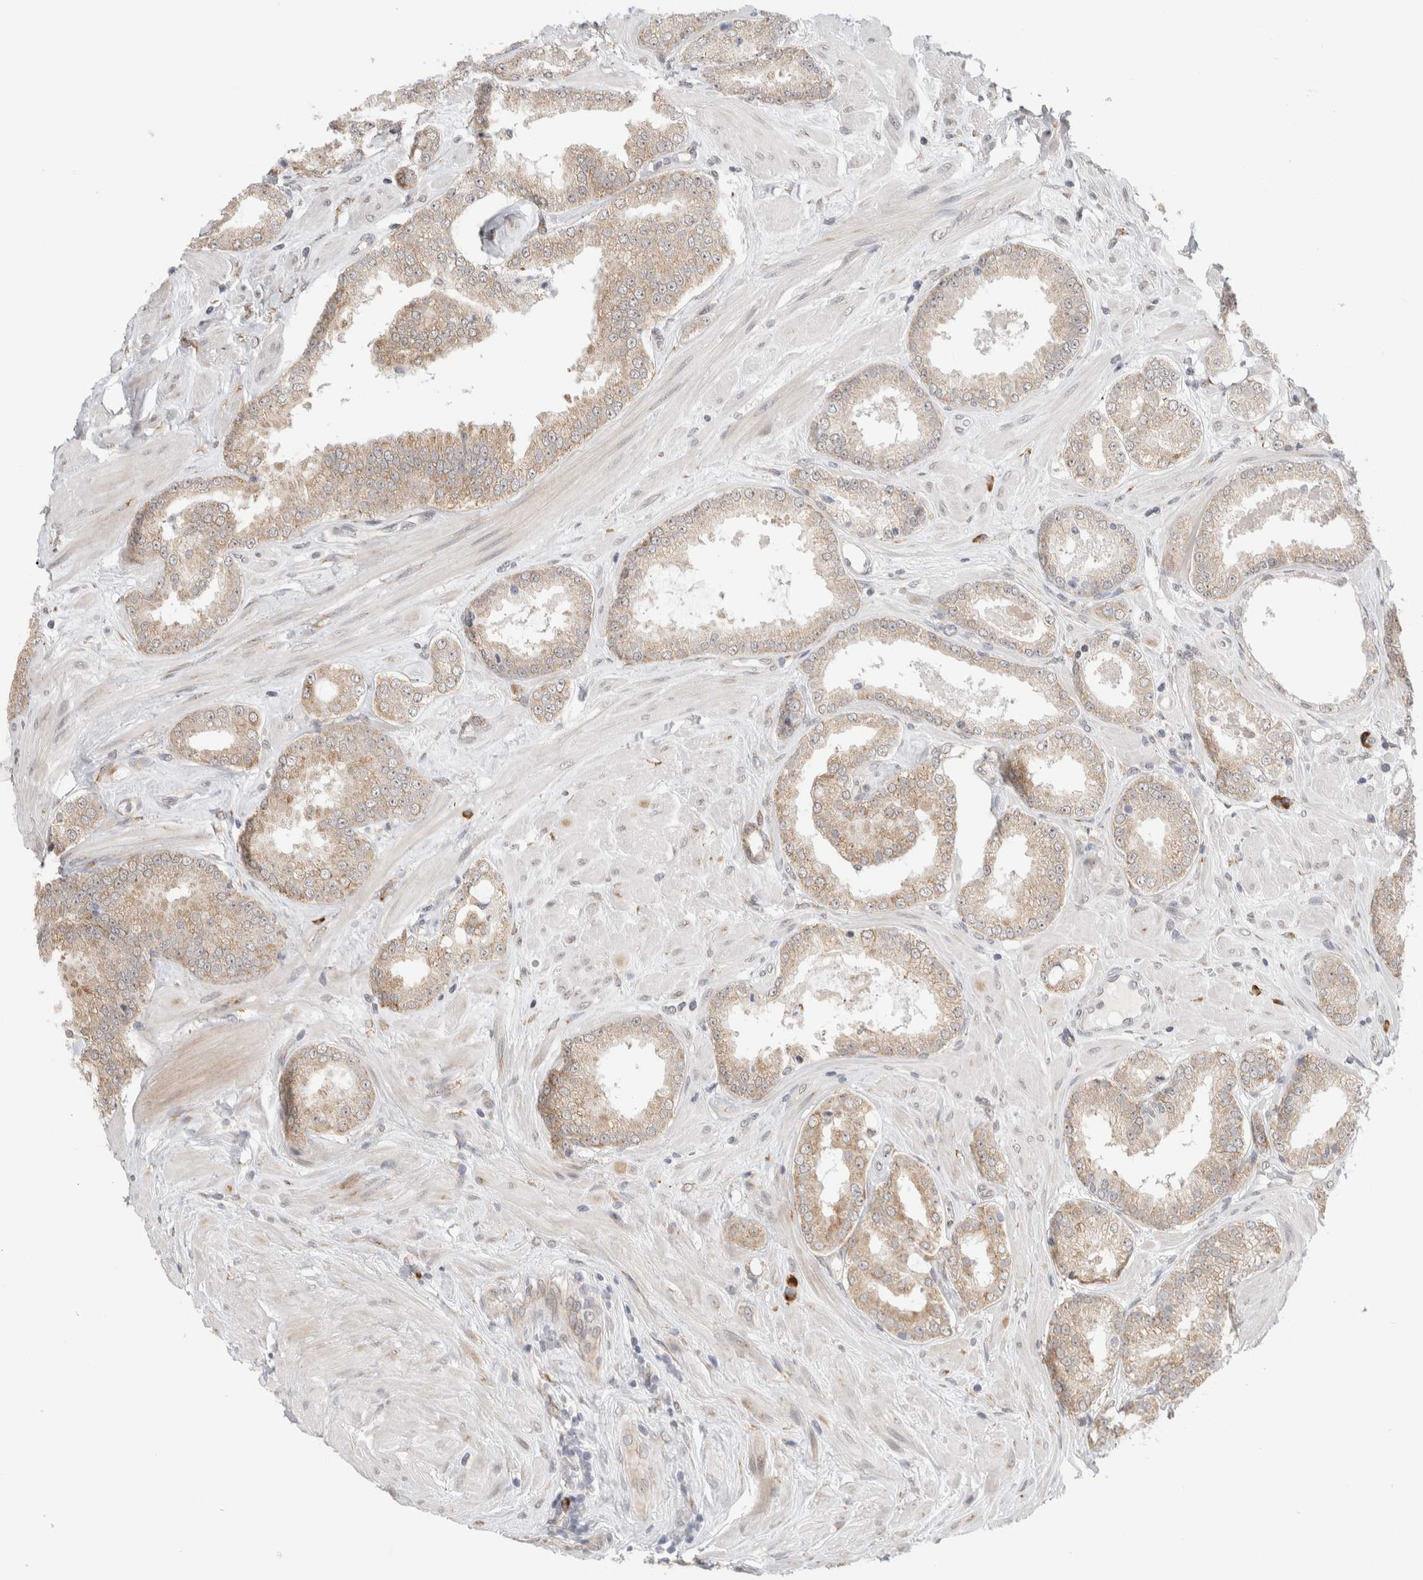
{"staining": {"intensity": "weak", "quantity": "25%-75%", "location": "cytoplasmic/membranous"}, "tissue": "prostate cancer", "cell_type": "Tumor cells", "image_type": "cancer", "snomed": [{"axis": "morphology", "description": "Adenocarcinoma, Low grade"}, {"axis": "topography", "description": "Prostate"}], "caption": "Immunohistochemical staining of prostate low-grade adenocarcinoma shows weak cytoplasmic/membranous protein expression in about 25%-75% of tumor cells. The protein of interest is stained brown, and the nuclei are stained in blue (DAB (3,3'-diaminobenzidine) IHC with brightfield microscopy, high magnification).", "gene": "HDLBP", "patient": {"sex": "male", "age": 62}}